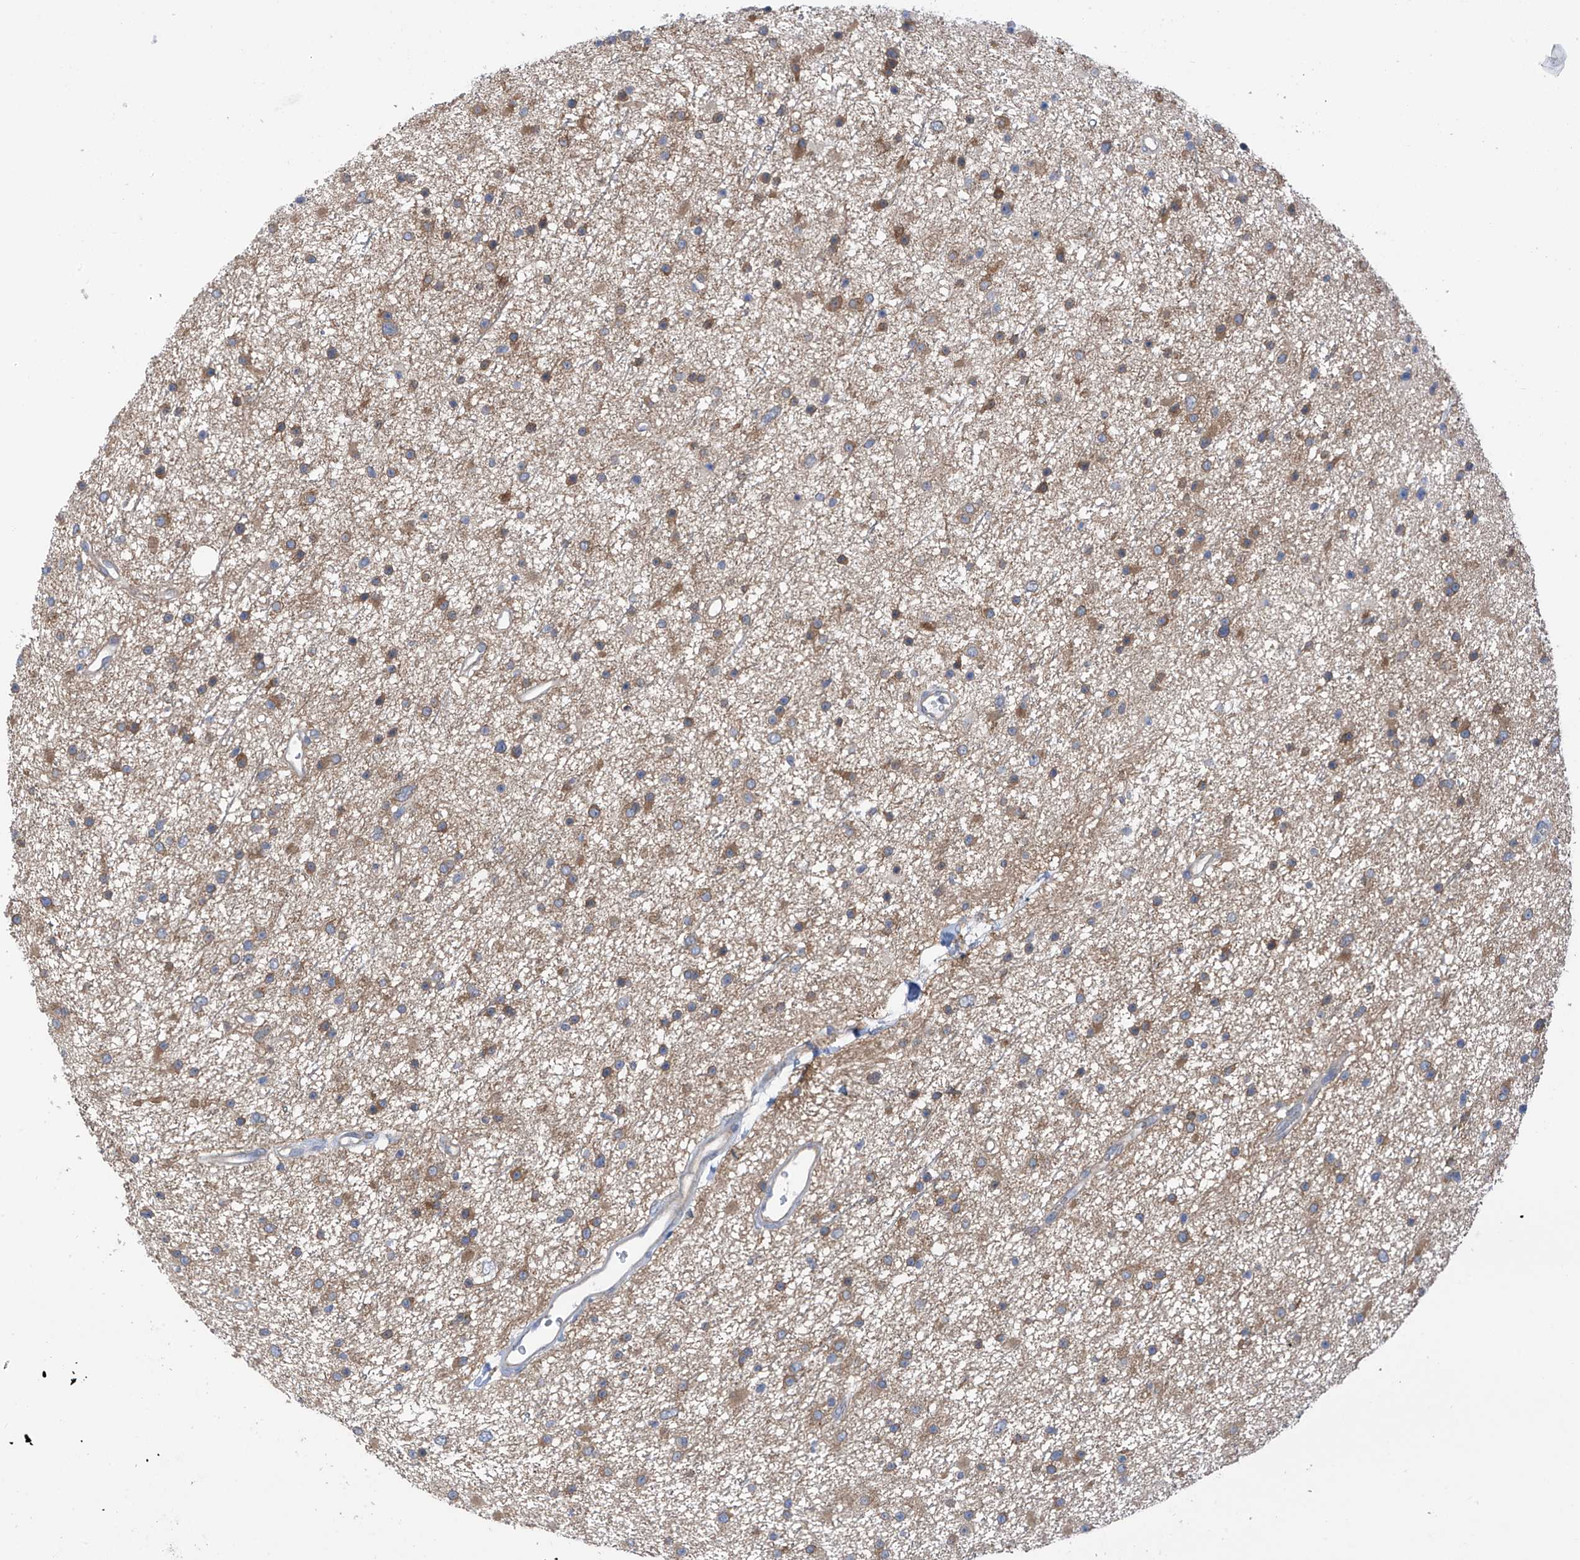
{"staining": {"intensity": "moderate", "quantity": "25%-75%", "location": "cytoplasmic/membranous"}, "tissue": "glioma", "cell_type": "Tumor cells", "image_type": "cancer", "snomed": [{"axis": "morphology", "description": "Glioma, malignant, Low grade"}, {"axis": "topography", "description": "Cerebral cortex"}], "caption": "Brown immunohistochemical staining in malignant glioma (low-grade) reveals moderate cytoplasmic/membranous positivity in approximately 25%-75% of tumor cells.", "gene": "REPS1", "patient": {"sex": "female", "age": 39}}